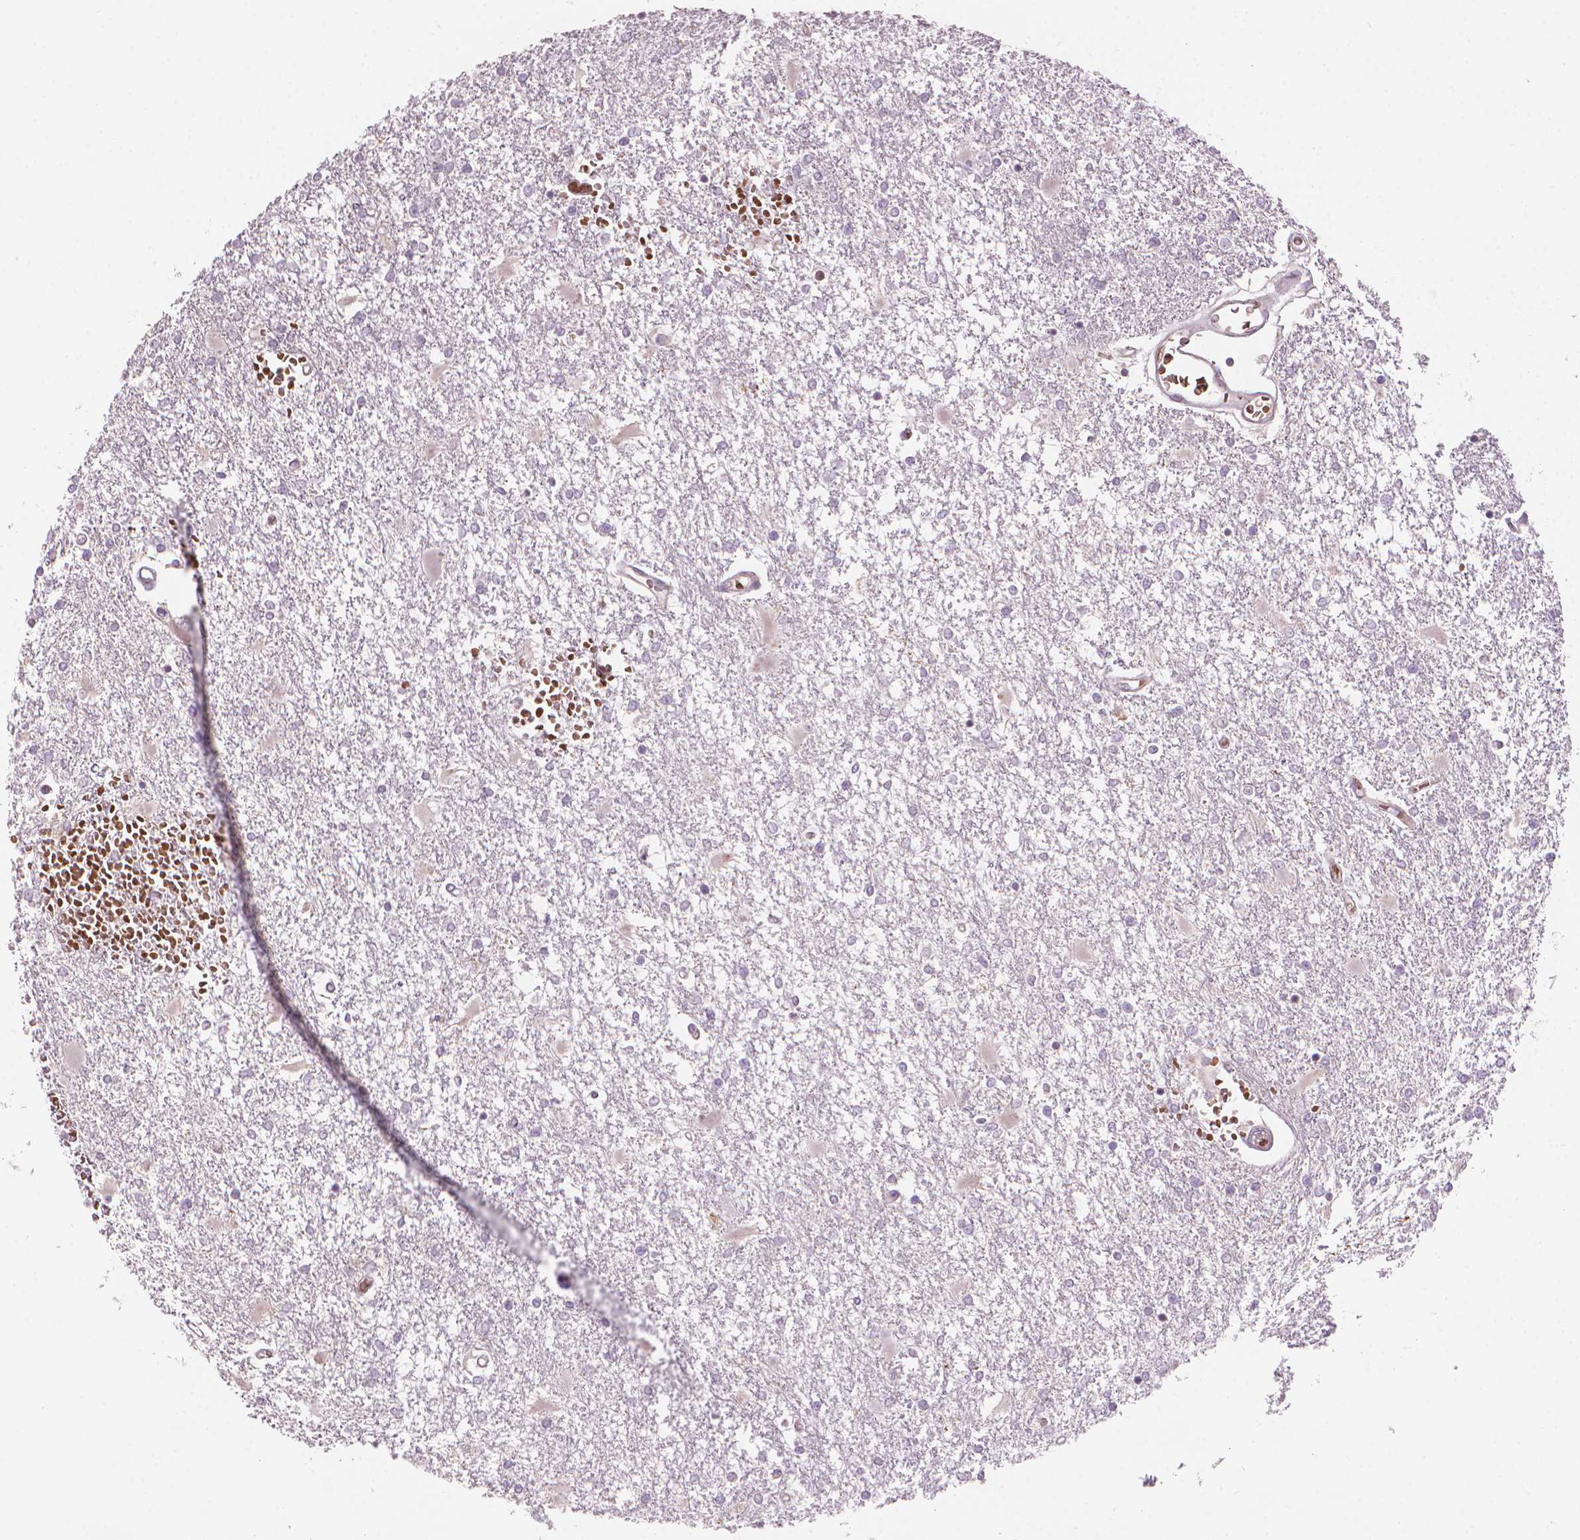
{"staining": {"intensity": "negative", "quantity": "none", "location": "none"}, "tissue": "glioma", "cell_type": "Tumor cells", "image_type": "cancer", "snomed": [{"axis": "morphology", "description": "Glioma, malignant, High grade"}, {"axis": "topography", "description": "Cerebral cortex"}], "caption": "This is an immunohistochemistry (IHC) micrograph of malignant glioma (high-grade). There is no positivity in tumor cells.", "gene": "IFFO1", "patient": {"sex": "male", "age": 79}}